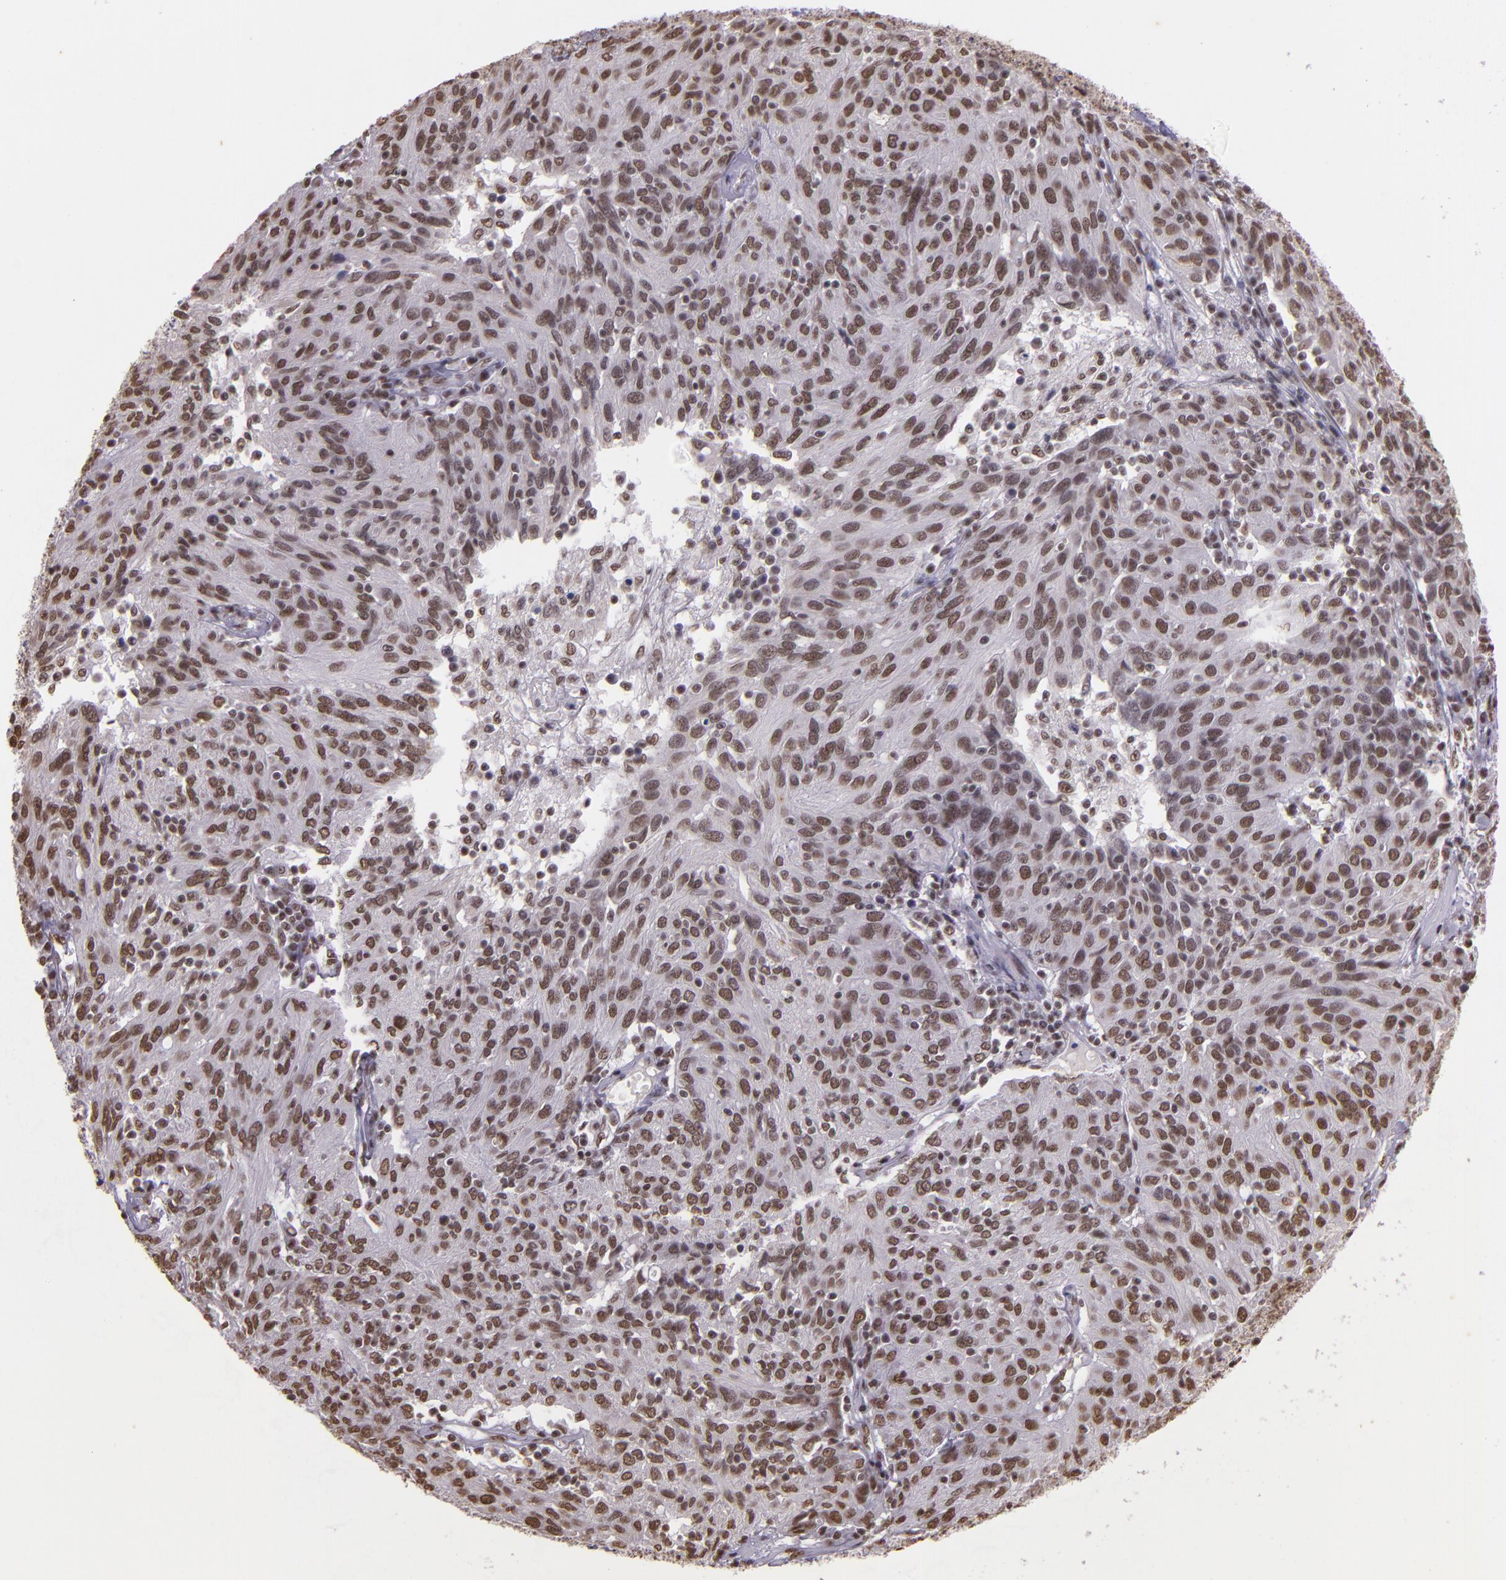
{"staining": {"intensity": "moderate", "quantity": ">75%", "location": "nuclear"}, "tissue": "ovarian cancer", "cell_type": "Tumor cells", "image_type": "cancer", "snomed": [{"axis": "morphology", "description": "Carcinoma, endometroid"}, {"axis": "topography", "description": "Ovary"}], "caption": "A histopathology image of human ovarian cancer stained for a protein reveals moderate nuclear brown staining in tumor cells.", "gene": "USF1", "patient": {"sex": "female", "age": 50}}